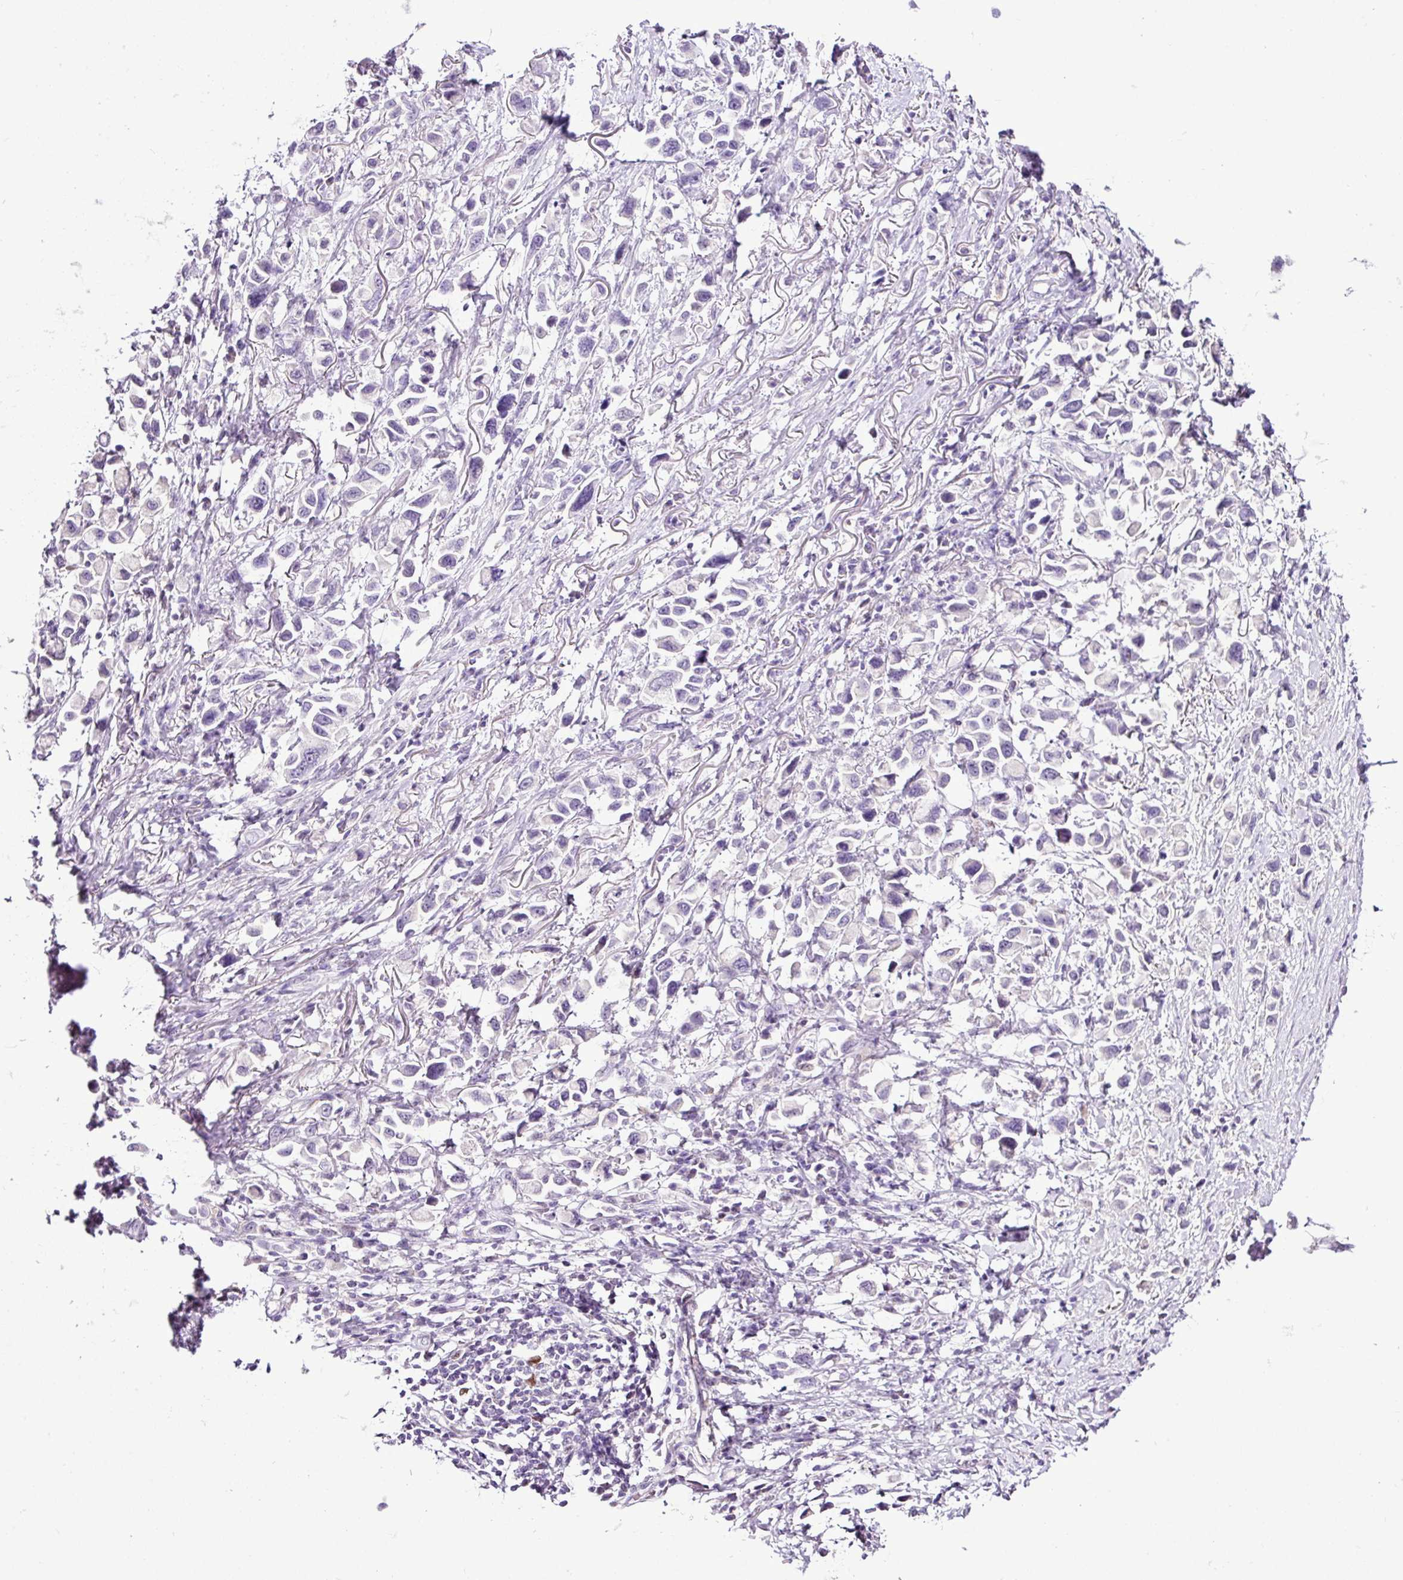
{"staining": {"intensity": "negative", "quantity": "none", "location": "none"}, "tissue": "stomach cancer", "cell_type": "Tumor cells", "image_type": "cancer", "snomed": [{"axis": "morphology", "description": "Adenocarcinoma, NOS"}, {"axis": "topography", "description": "Stomach"}], "caption": "Immunohistochemistry micrograph of neoplastic tissue: stomach cancer stained with DAB (3,3'-diaminobenzidine) exhibits no significant protein positivity in tumor cells.", "gene": "ESR1", "patient": {"sex": "female", "age": 81}}